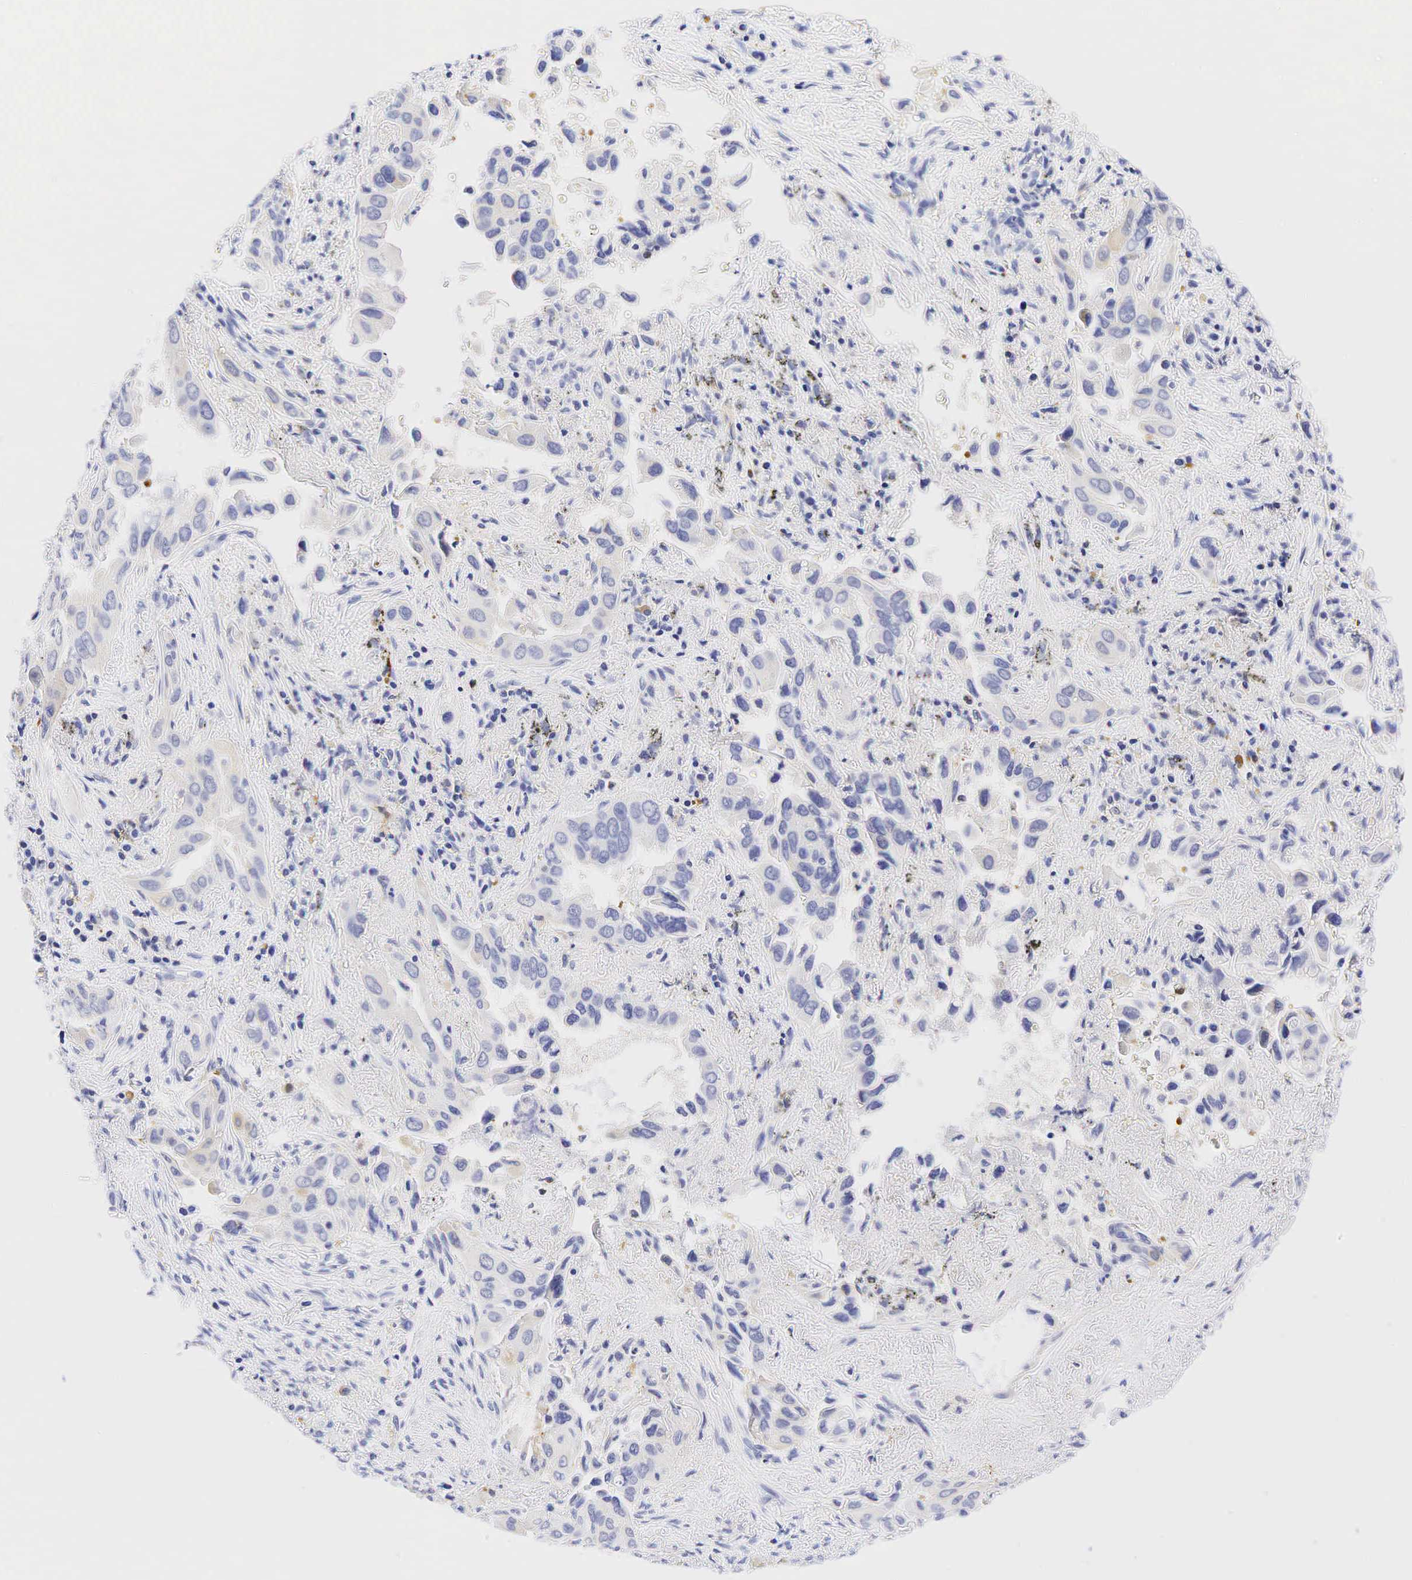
{"staining": {"intensity": "negative", "quantity": "none", "location": "none"}, "tissue": "lung cancer", "cell_type": "Tumor cells", "image_type": "cancer", "snomed": [{"axis": "morphology", "description": "Adenocarcinoma, NOS"}, {"axis": "topography", "description": "Lung"}], "caption": "This photomicrograph is of lung adenocarcinoma stained with immunohistochemistry to label a protein in brown with the nuclei are counter-stained blue. There is no positivity in tumor cells.", "gene": "TNFRSF8", "patient": {"sex": "male", "age": 68}}